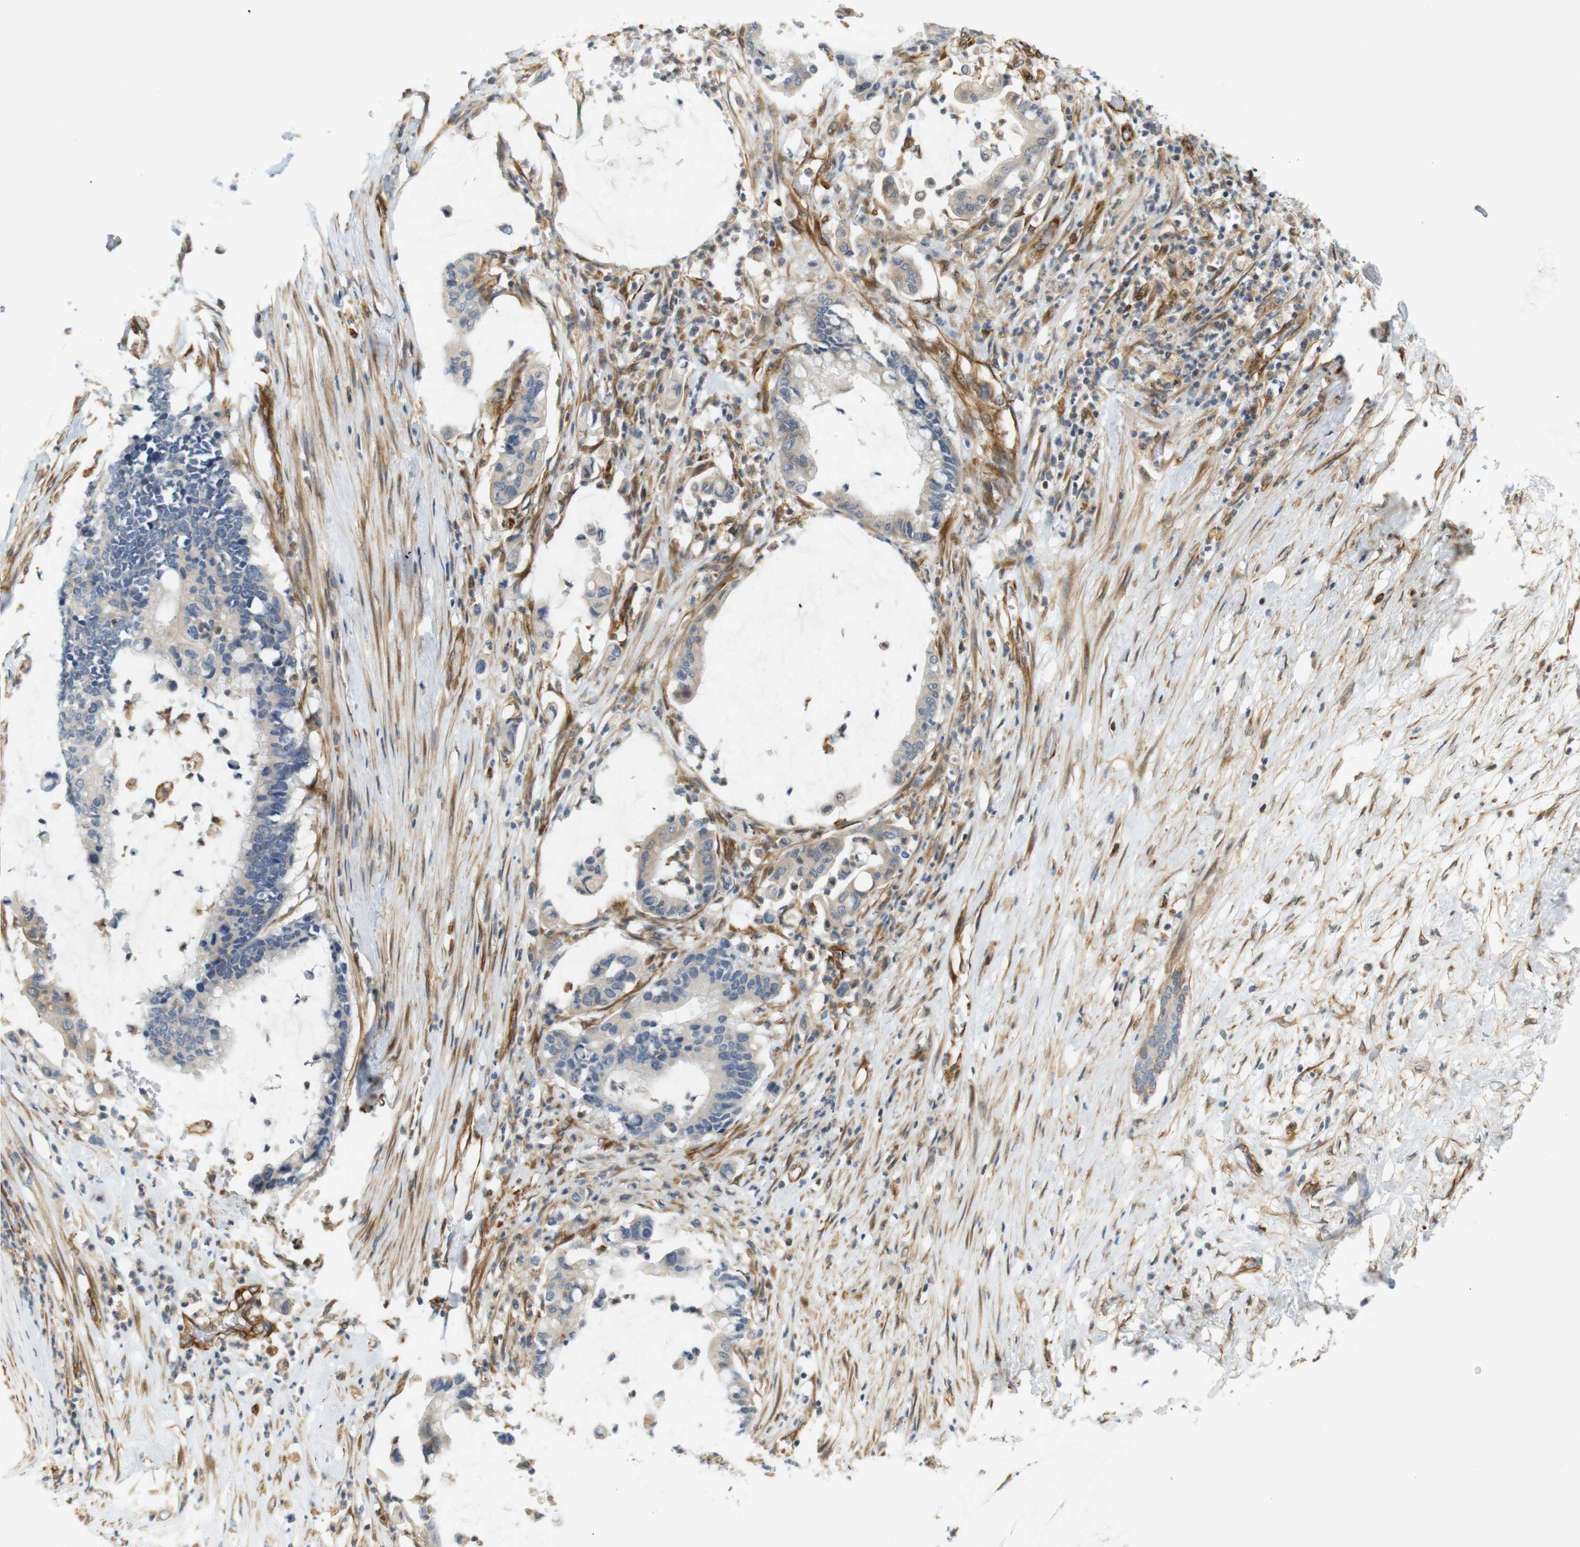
{"staining": {"intensity": "negative", "quantity": "none", "location": "none"}, "tissue": "pancreatic cancer", "cell_type": "Tumor cells", "image_type": "cancer", "snomed": [{"axis": "morphology", "description": "Adenocarcinoma, NOS"}, {"axis": "topography", "description": "Pancreas"}], "caption": "This is a photomicrograph of immunohistochemistry staining of pancreatic cancer (adenocarcinoma), which shows no staining in tumor cells.", "gene": "CYTH3", "patient": {"sex": "male", "age": 41}}